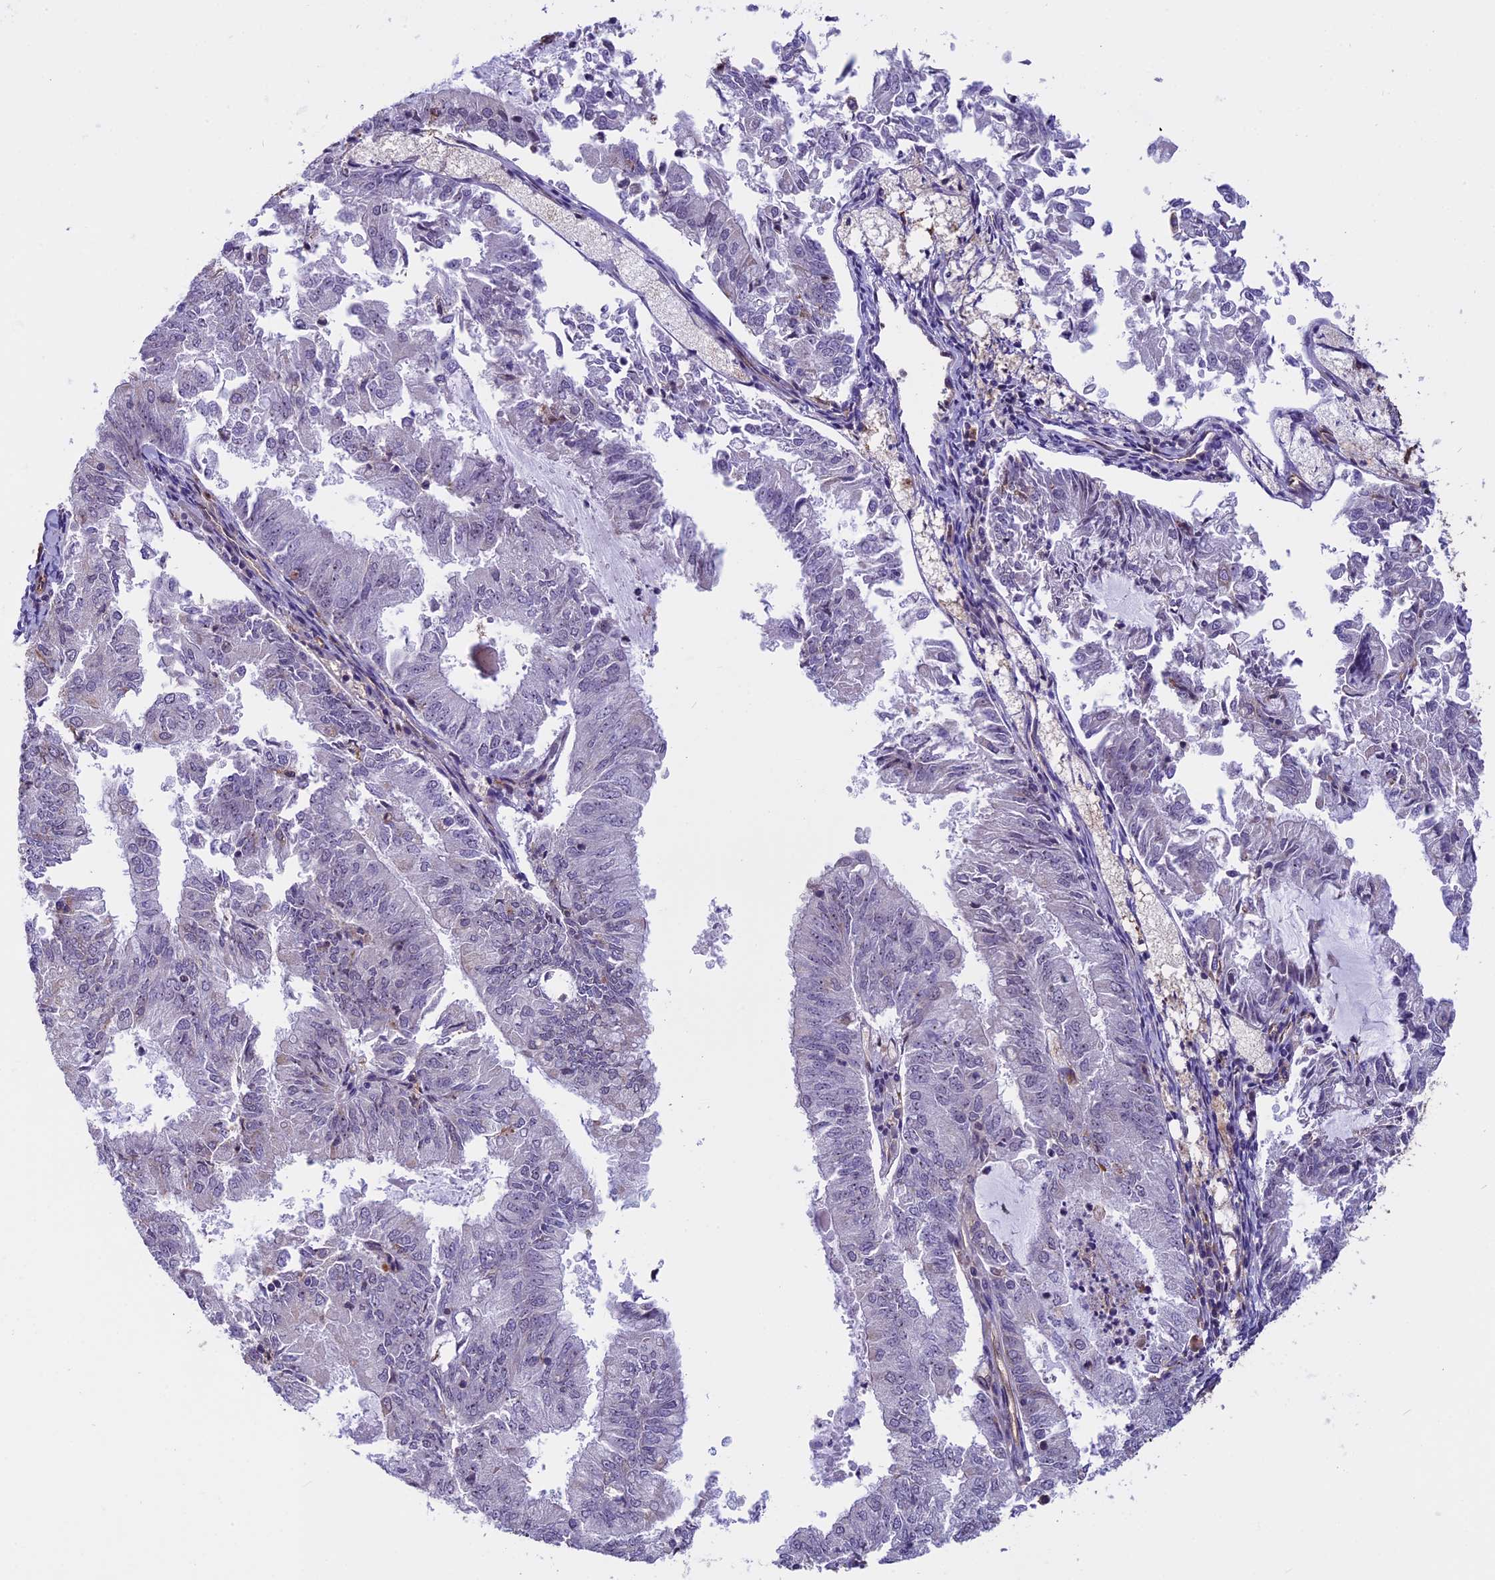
{"staining": {"intensity": "negative", "quantity": "none", "location": "none"}, "tissue": "endometrial cancer", "cell_type": "Tumor cells", "image_type": "cancer", "snomed": [{"axis": "morphology", "description": "Adenocarcinoma, NOS"}, {"axis": "topography", "description": "Endometrium"}], "caption": "Immunohistochemistry (IHC) histopathology image of endometrial cancer stained for a protein (brown), which exhibits no positivity in tumor cells.", "gene": "EHBP1L1", "patient": {"sex": "female", "age": 57}}